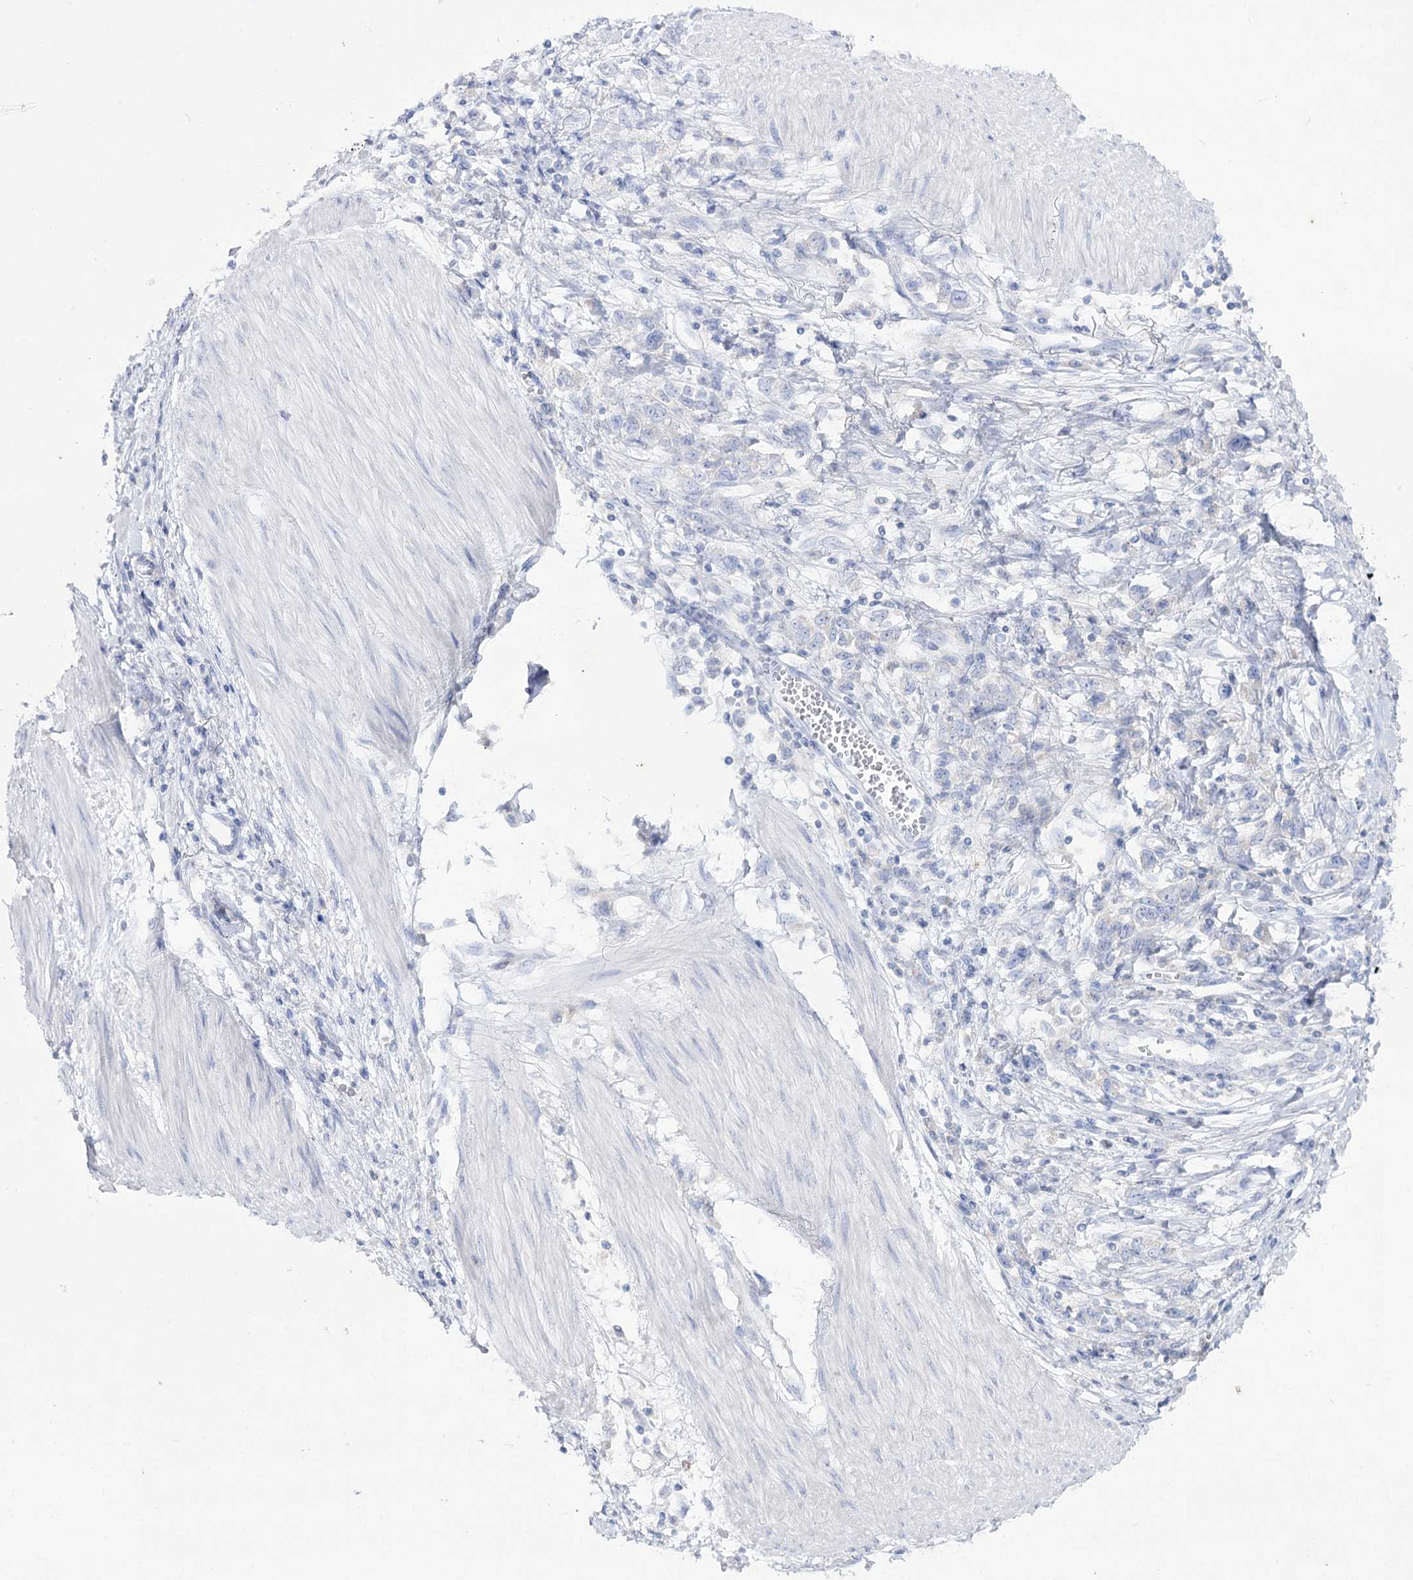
{"staining": {"intensity": "negative", "quantity": "none", "location": "none"}, "tissue": "stomach cancer", "cell_type": "Tumor cells", "image_type": "cancer", "snomed": [{"axis": "morphology", "description": "Adenocarcinoma, NOS"}, {"axis": "topography", "description": "Stomach"}], "caption": "Stomach cancer was stained to show a protein in brown. There is no significant positivity in tumor cells.", "gene": "NAGLU", "patient": {"sex": "female", "age": 76}}